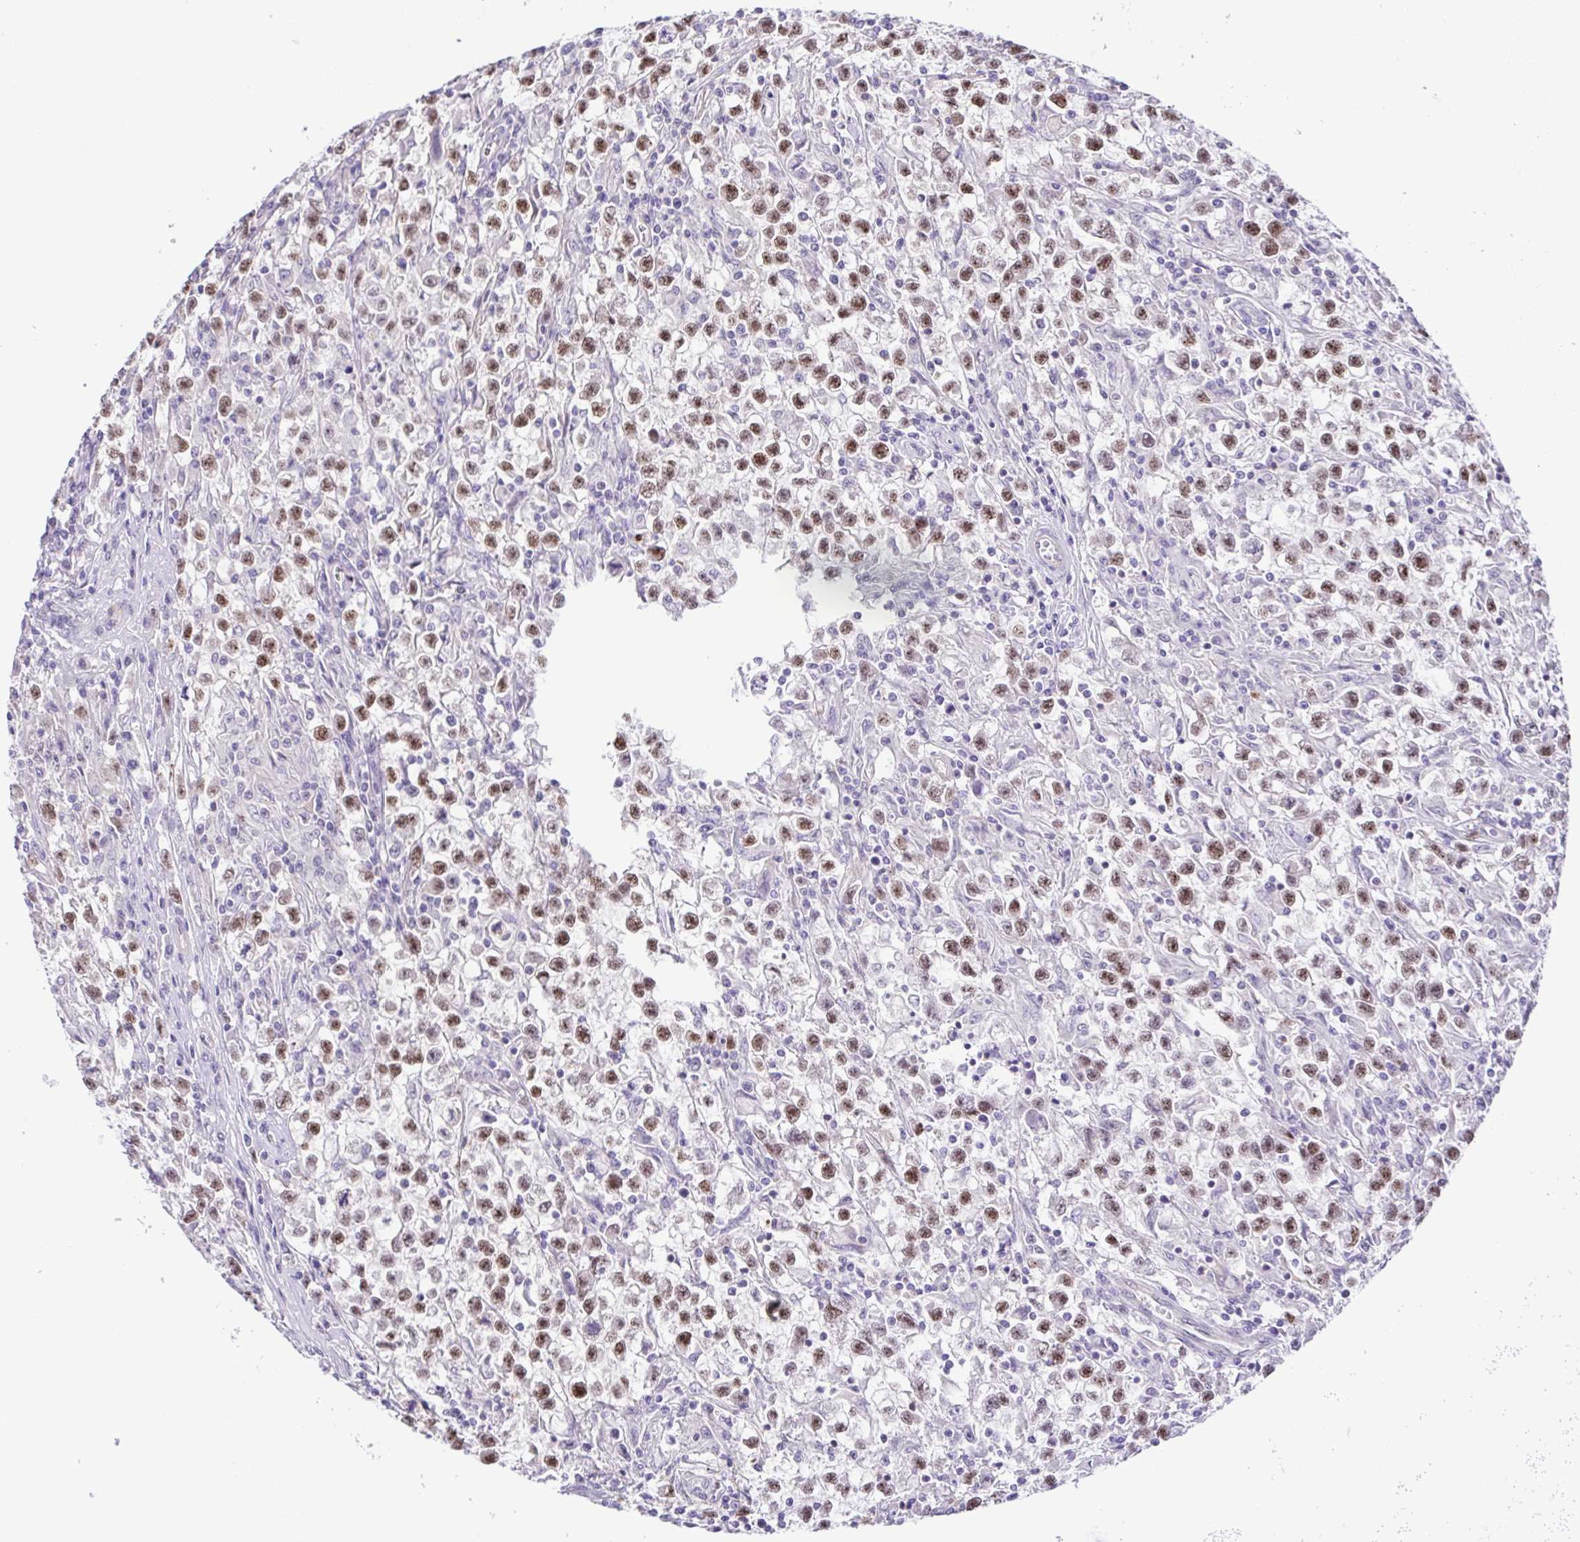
{"staining": {"intensity": "moderate", "quantity": ">75%", "location": "nuclear"}, "tissue": "testis cancer", "cell_type": "Tumor cells", "image_type": "cancer", "snomed": [{"axis": "morphology", "description": "Seminoma, NOS"}, {"axis": "topography", "description": "Testis"}], "caption": "An immunohistochemistry (IHC) photomicrograph of neoplastic tissue is shown. Protein staining in brown shows moderate nuclear positivity in seminoma (testis) within tumor cells.", "gene": "DCLK2", "patient": {"sex": "male", "age": 31}}